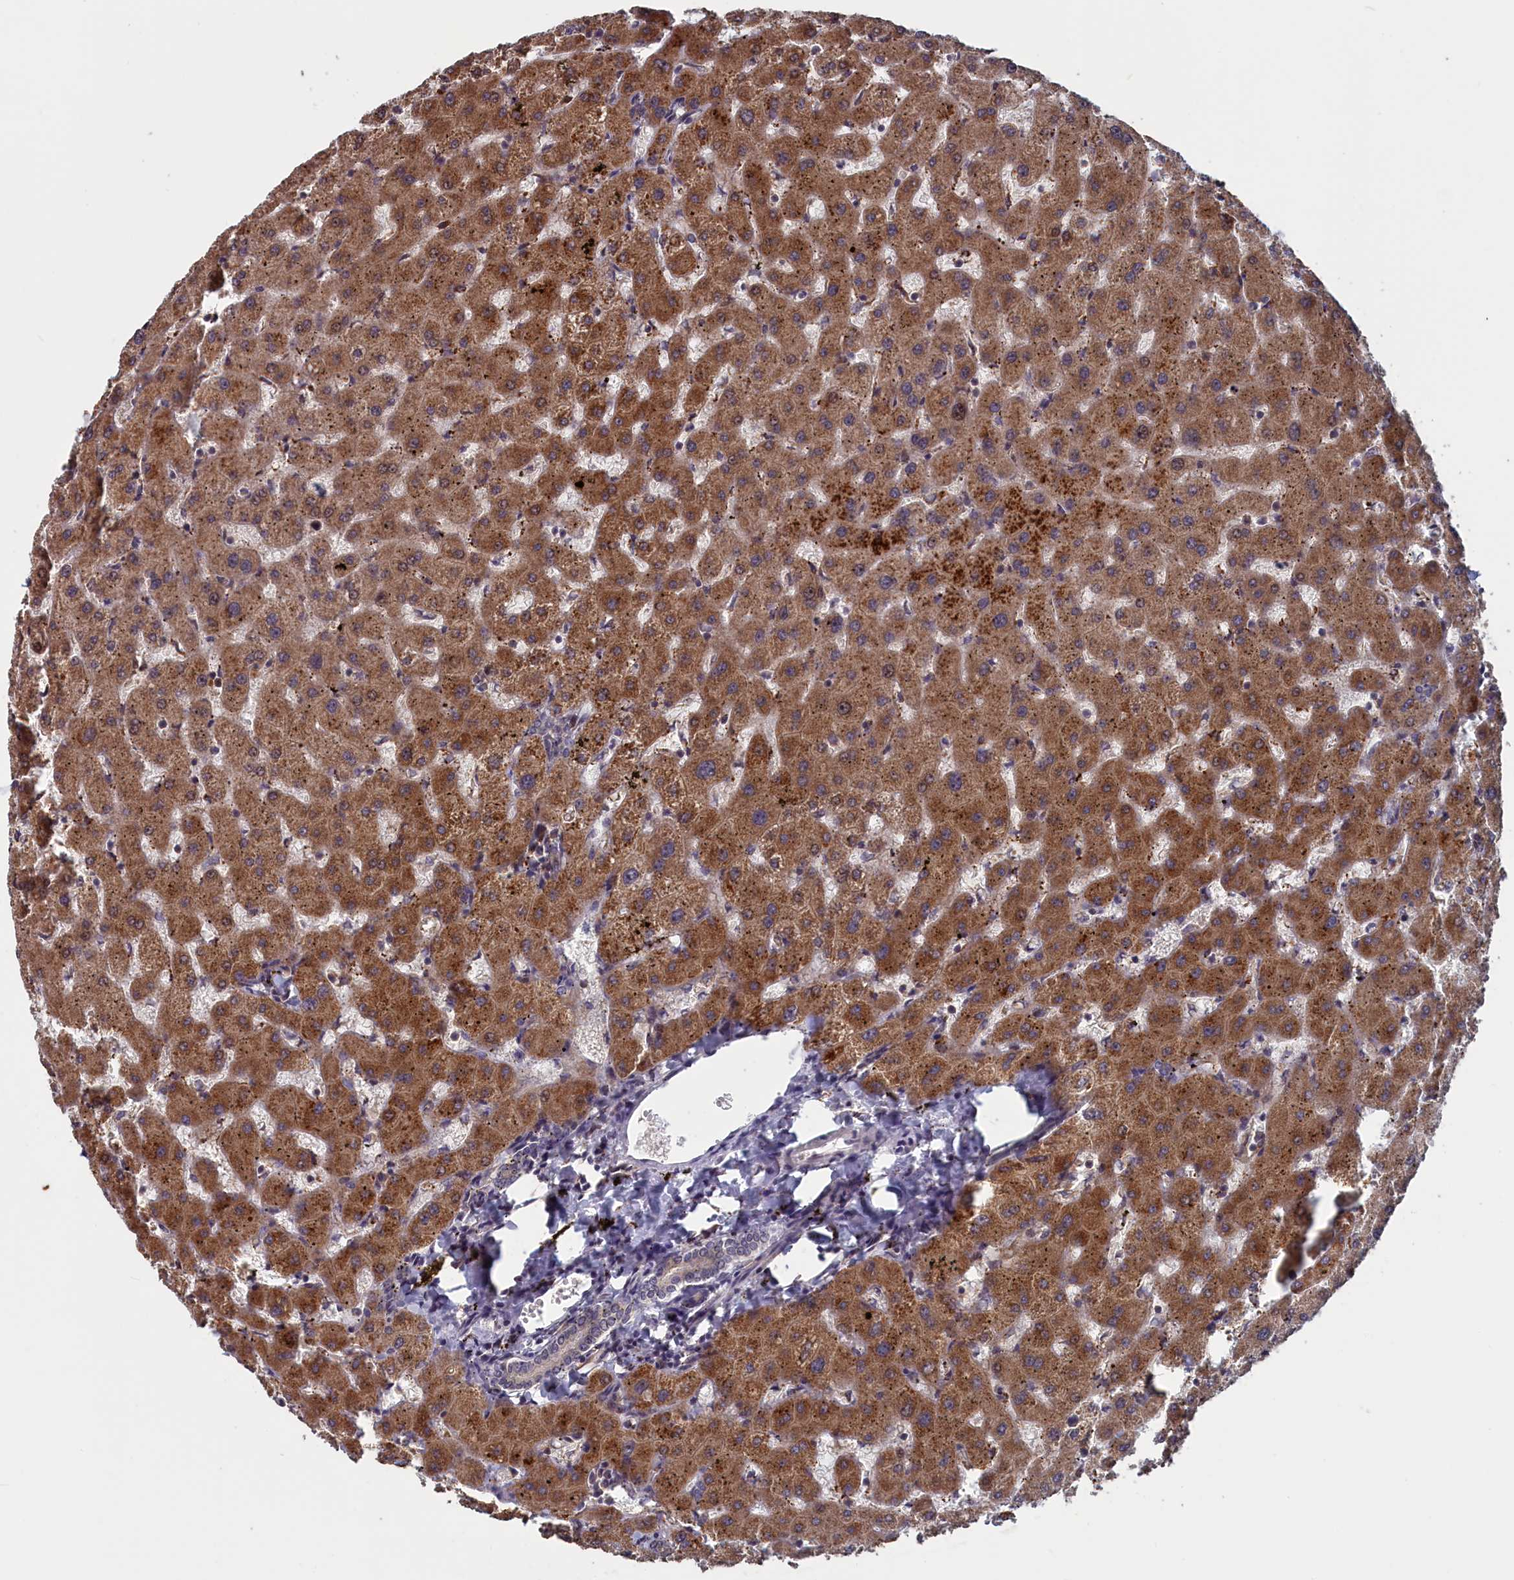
{"staining": {"intensity": "weak", "quantity": "25%-75%", "location": "cytoplasmic/membranous"}, "tissue": "liver", "cell_type": "Cholangiocytes", "image_type": "normal", "snomed": [{"axis": "morphology", "description": "Normal tissue, NOS"}, {"axis": "topography", "description": "Liver"}], "caption": "Protein staining of benign liver displays weak cytoplasmic/membranous positivity in about 25%-75% of cholangiocytes.", "gene": "CACTIN", "patient": {"sex": "female", "age": 63}}